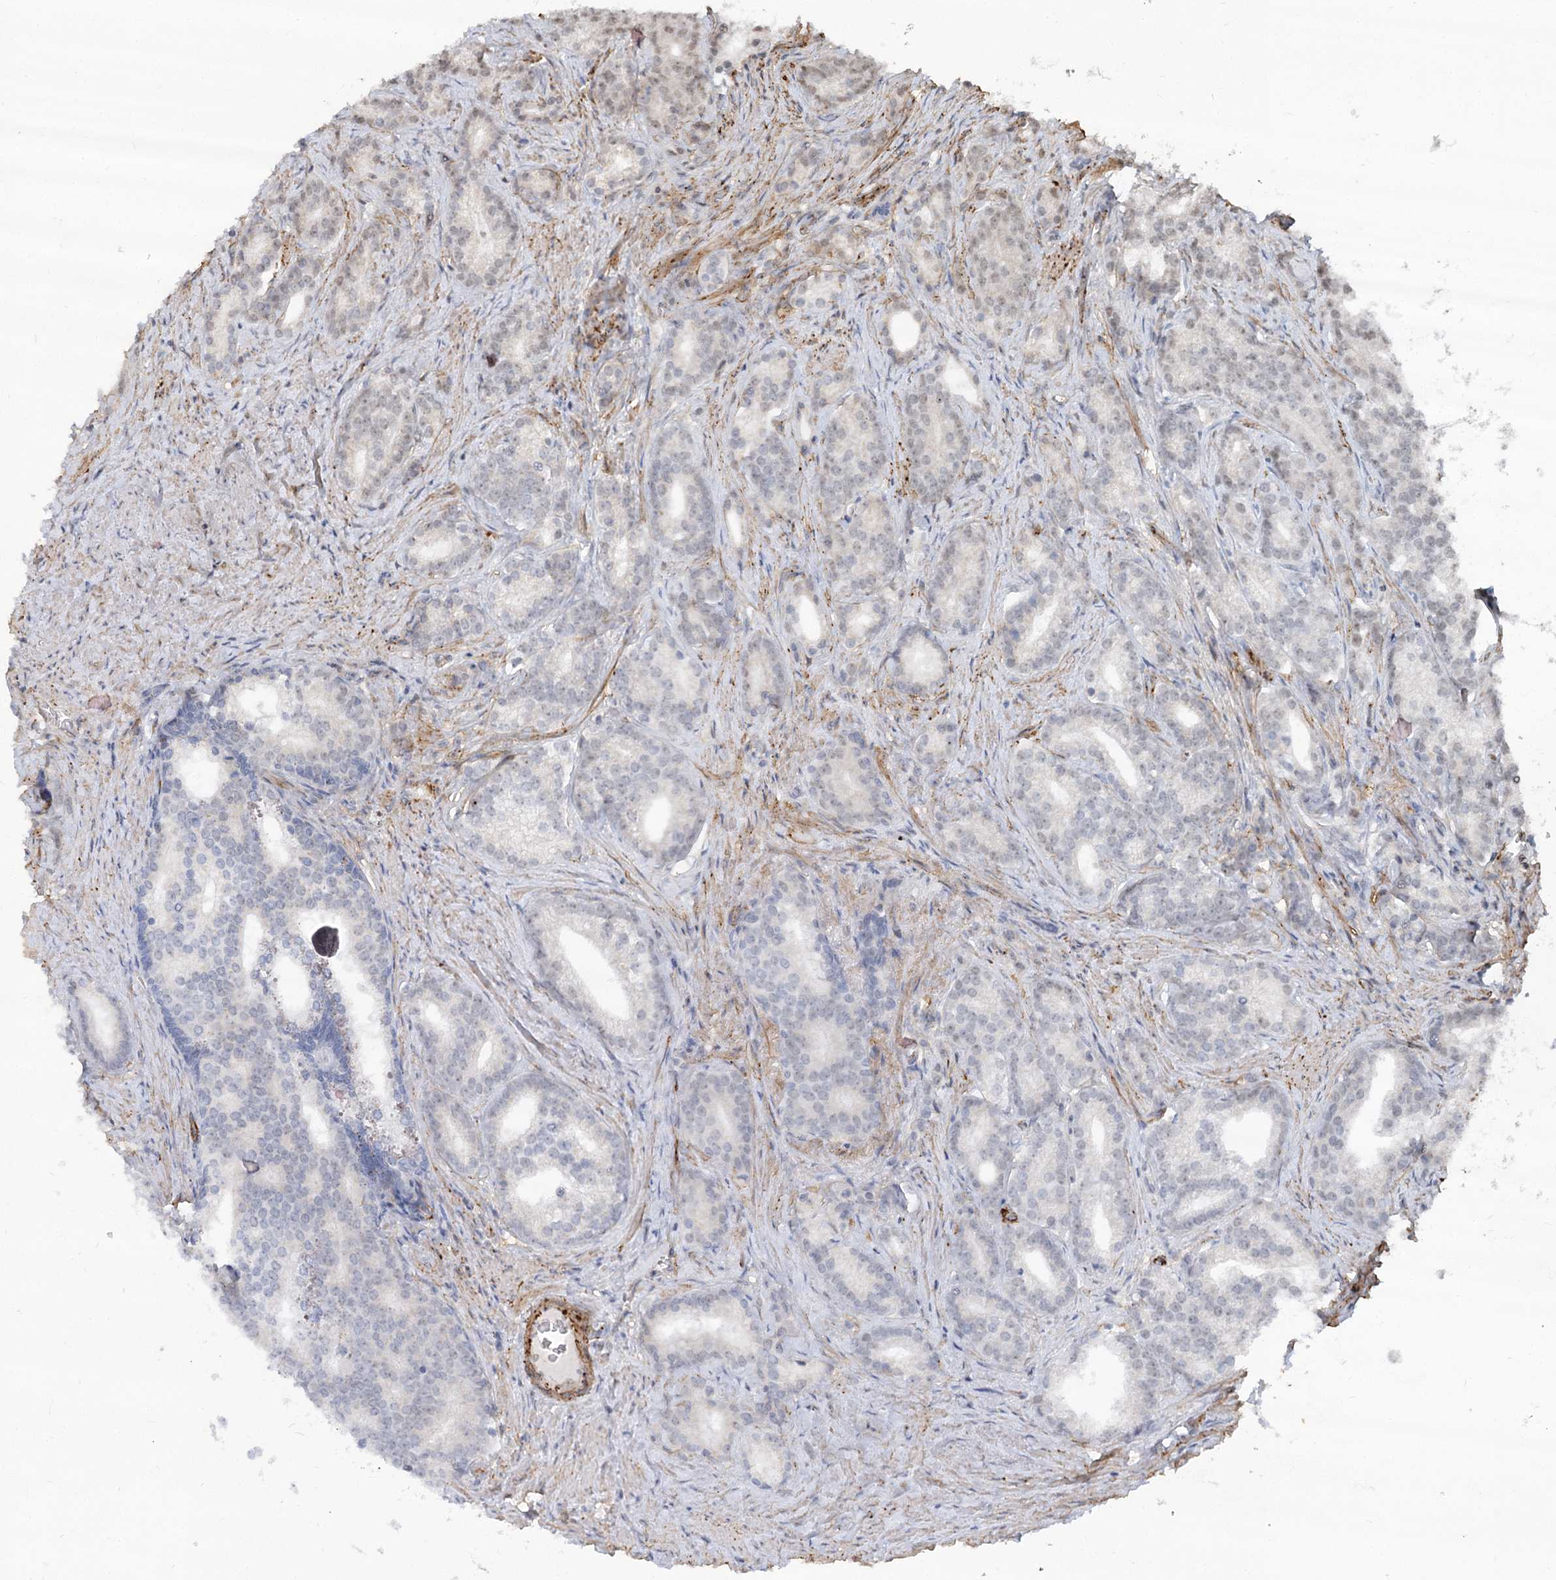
{"staining": {"intensity": "moderate", "quantity": "25%-75%", "location": "nuclear"}, "tissue": "prostate cancer", "cell_type": "Tumor cells", "image_type": "cancer", "snomed": [{"axis": "morphology", "description": "Adenocarcinoma, Low grade"}, {"axis": "topography", "description": "Prostate"}], "caption": "Immunohistochemical staining of human prostate adenocarcinoma (low-grade) reveals medium levels of moderate nuclear expression in about 25%-75% of tumor cells. (DAB = brown stain, brightfield microscopy at high magnification).", "gene": "GNL3L", "patient": {"sex": "male", "age": 71}}